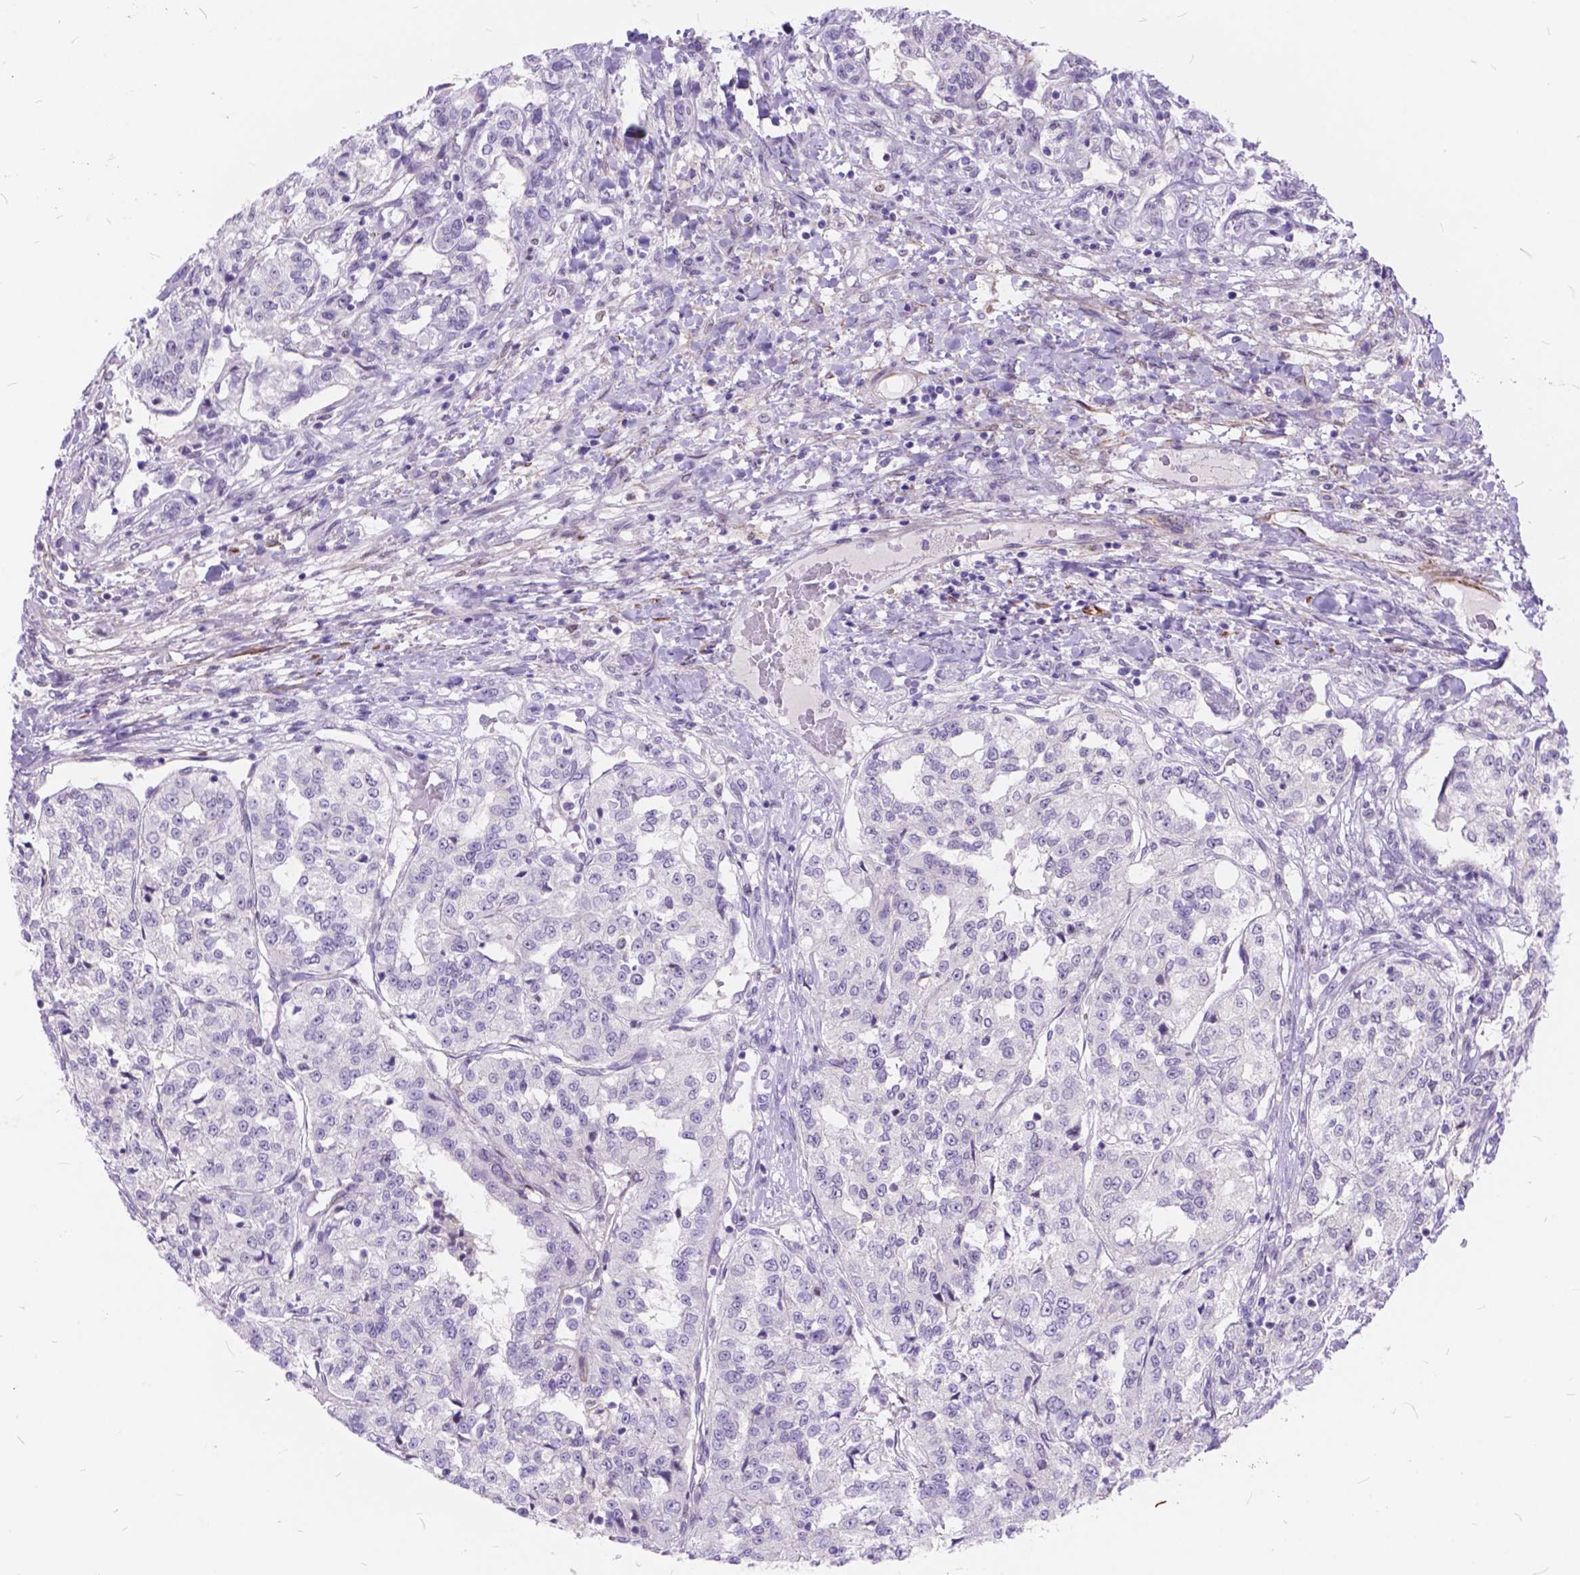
{"staining": {"intensity": "negative", "quantity": "none", "location": "none"}, "tissue": "renal cancer", "cell_type": "Tumor cells", "image_type": "cancer", "snomed": [{"axis": "morphology", "description": "Adenocarcinoma, NOS"}, {"axis": "topography", "description": "Kidney"}], "caption": "Renal adenocarcinoma was stained to show a protein in brown. There is no significant staining in tumor cells.", "gene": "MAN2C1", "patient": {"sex": "female", "age": 63}}